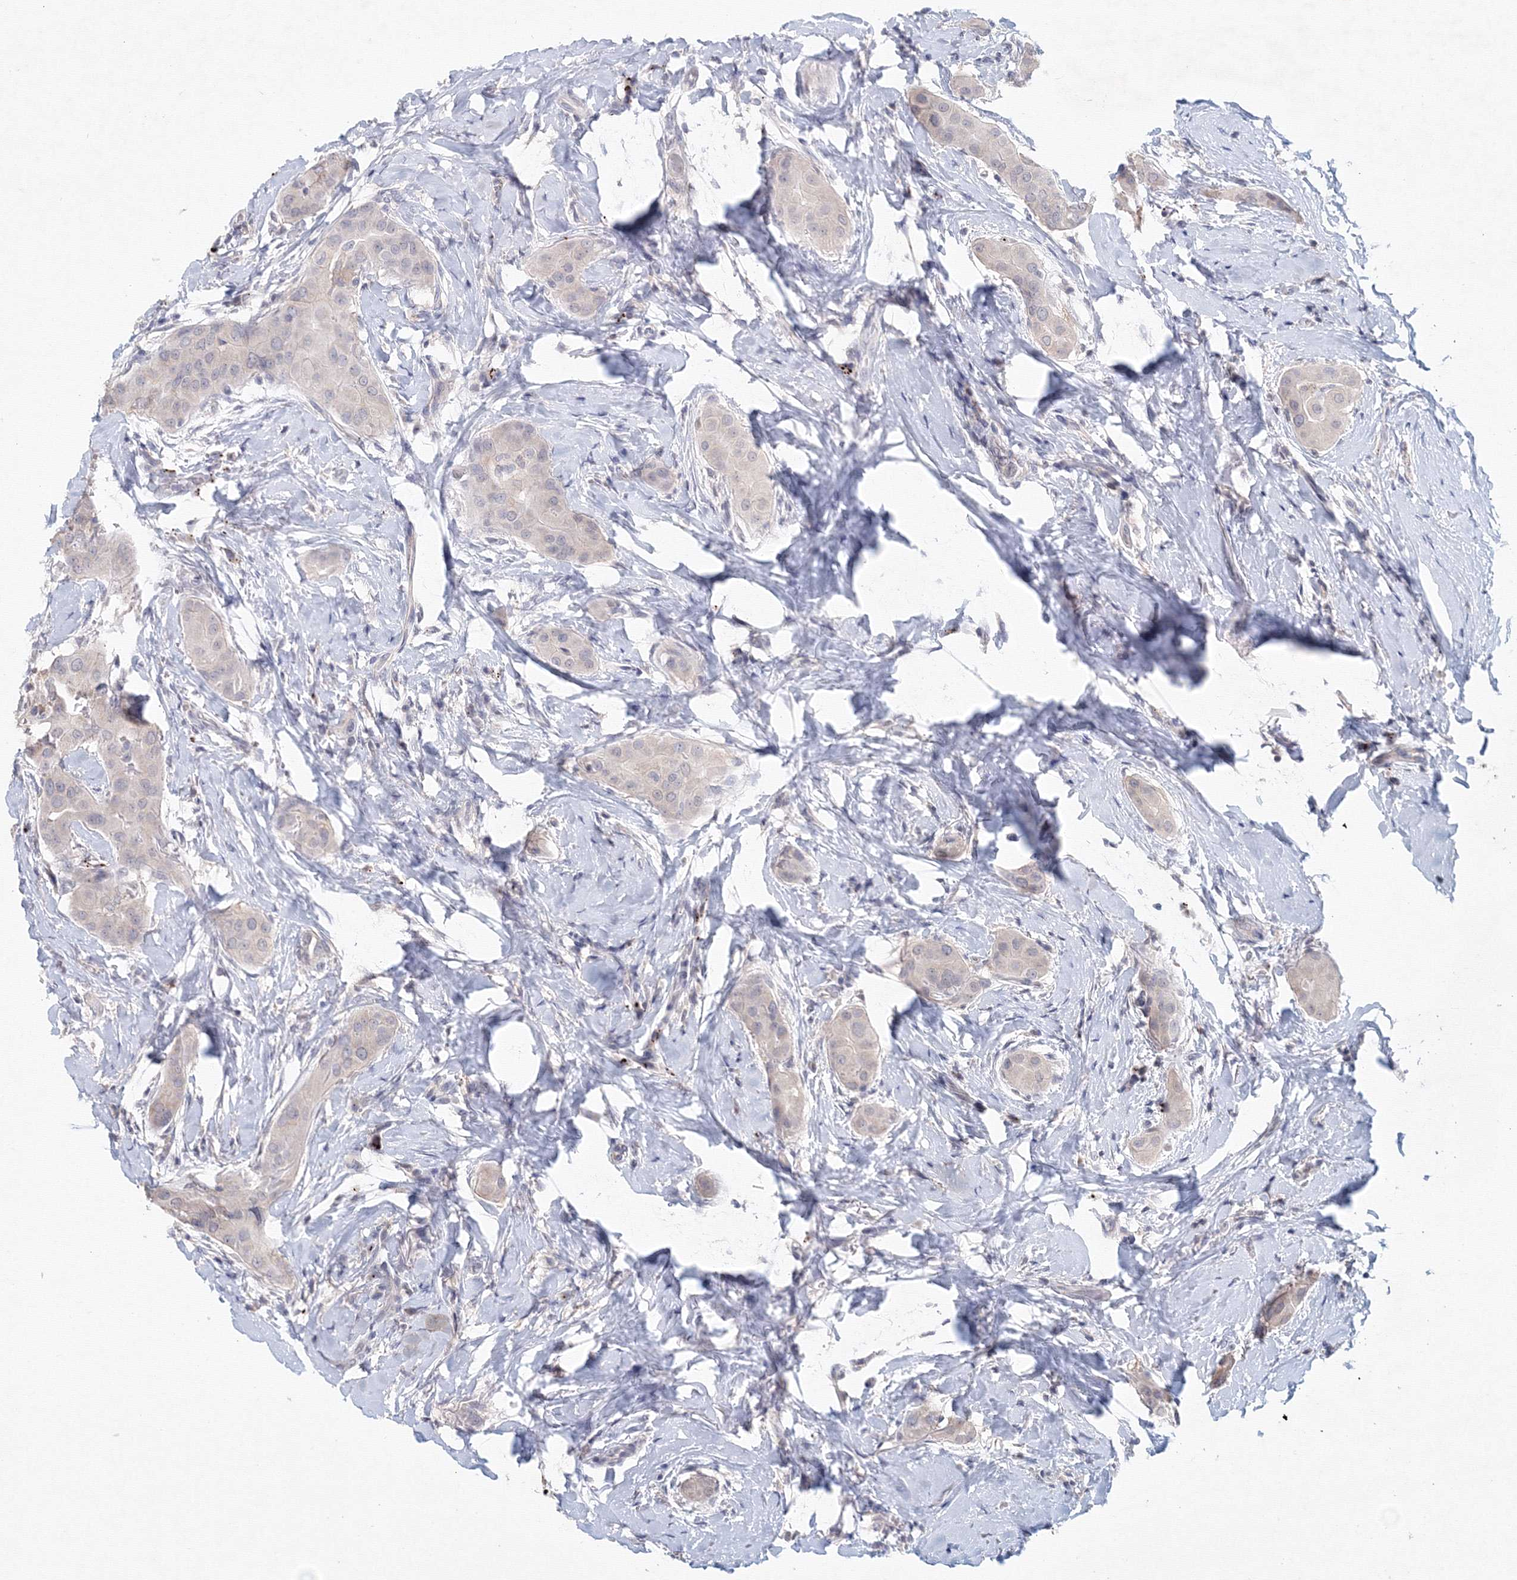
{"staining": {"intensity": "negative", "quantity": "none", "location": "none"}, "tissue": "thyroid cancer", "cell_type": "Tumor cells", "image_type": "cancer", "snomed": [{"axis": "morphology", "description": "Papillary adenocarcinoma, NOS"}, {"axis": "topography", "description": "Thyroid gland"}], "caption": "This is an immunohistochemistry histopathology image of human papillary adenocarcinoma (thyroid). There is no staining in tumor cells.", "gene": "SLC7A7", "patient": {"sex": "male", "age": 33}}